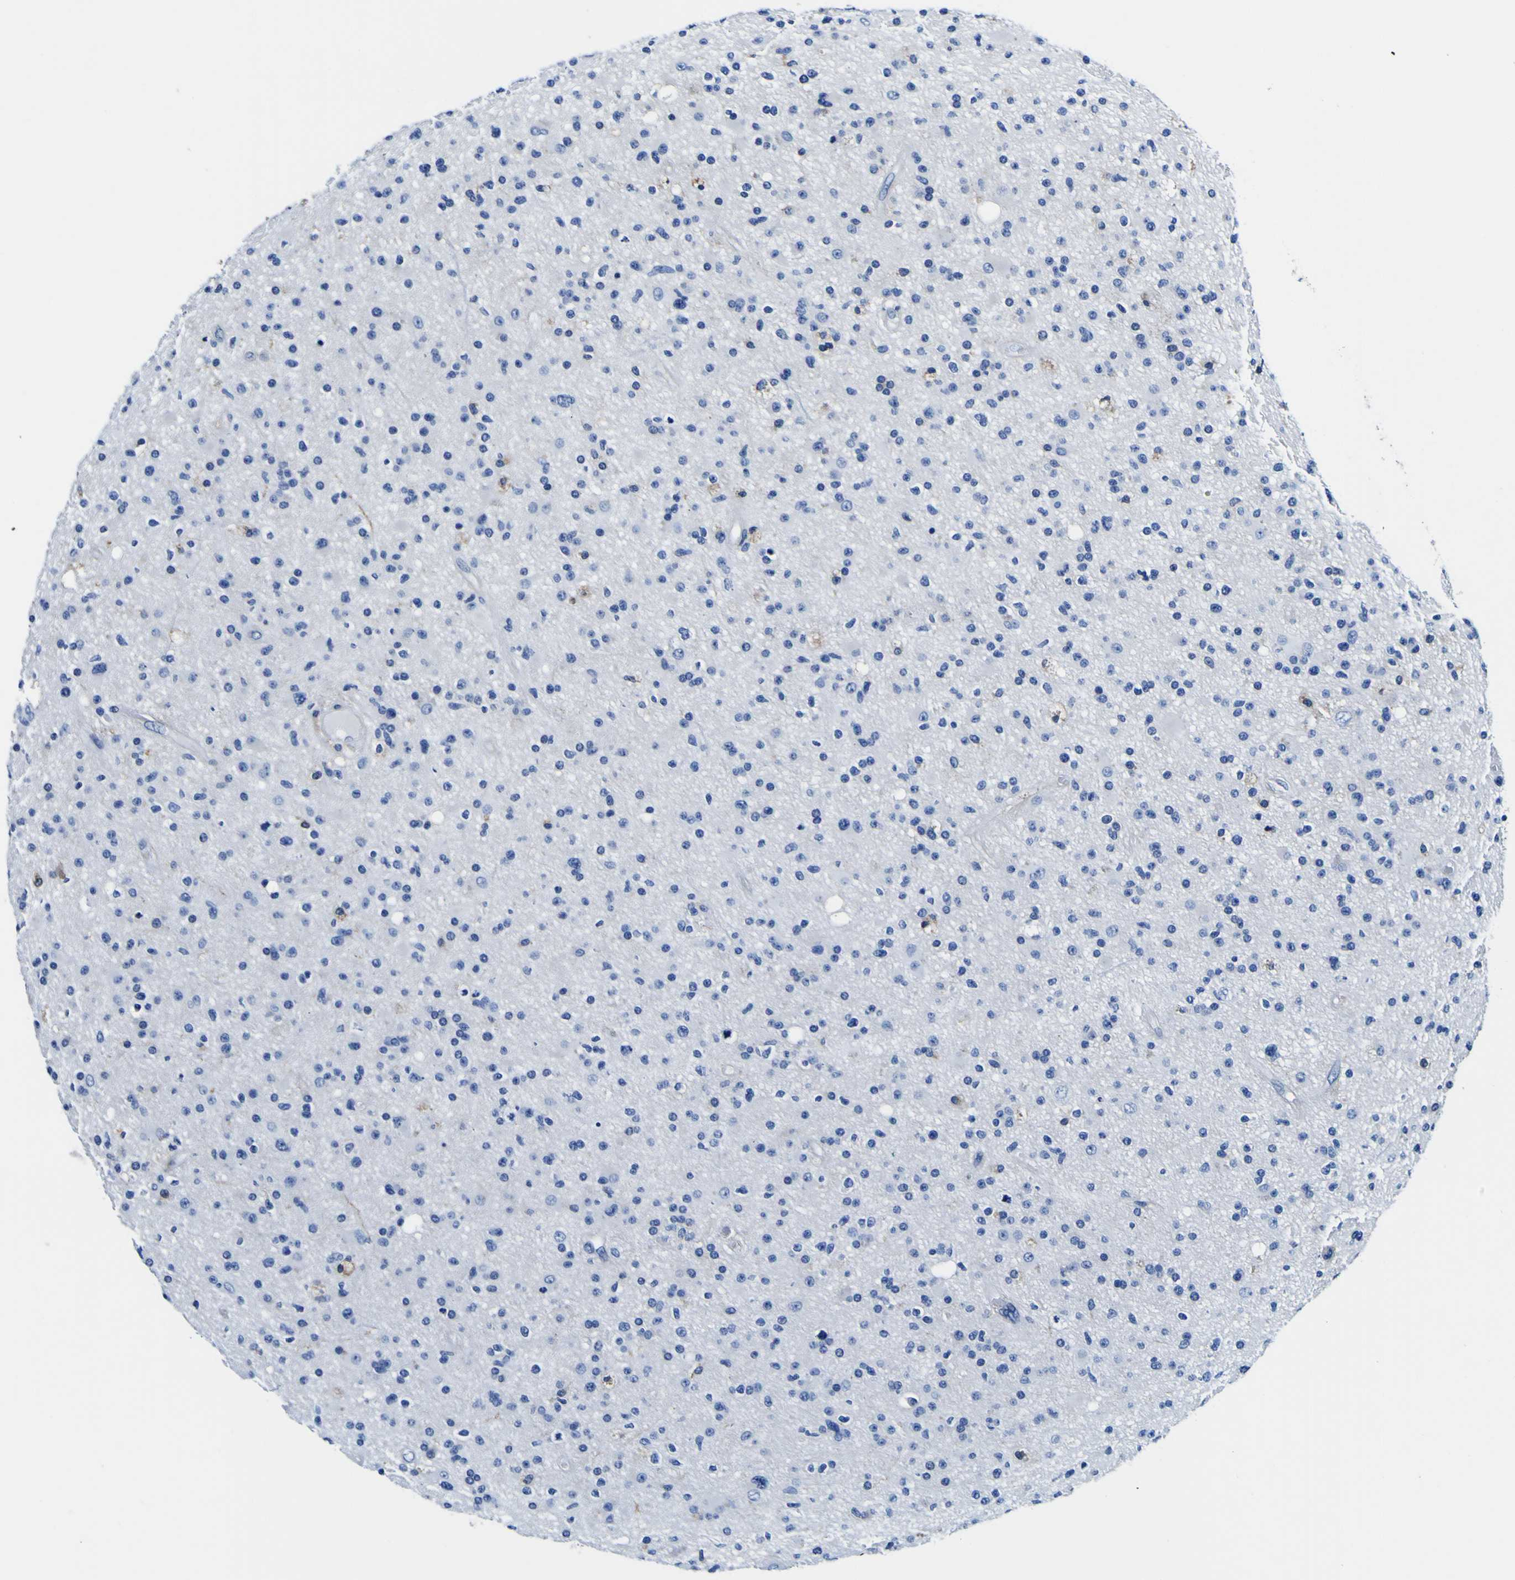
{"staining": {"intensity": "moderate", "quantity": "<25%", "location": "cytoplasmic/membranous"}, "tissue": "glioma", "cell_type": "Tumor cells", "image_type": "cancer", "snomed": [{"axis": "morphology", "description": "Glioma, malignant, High grade"}, {"axis": "topography", "description": "Brain"}], "caption": "Immunohistochemical staining of human glioma displays low levels of moderate cytoplasmic/membranous positivity in about <25% of tumor cells. Using DAB (3,3'-diaminobenzidine) (brown) and hematoxylin (blue) stains, captured at high magnification using brightfield microscopy.", "gene": "PXDN", "patient": {"sex": "male", "age": 33}}